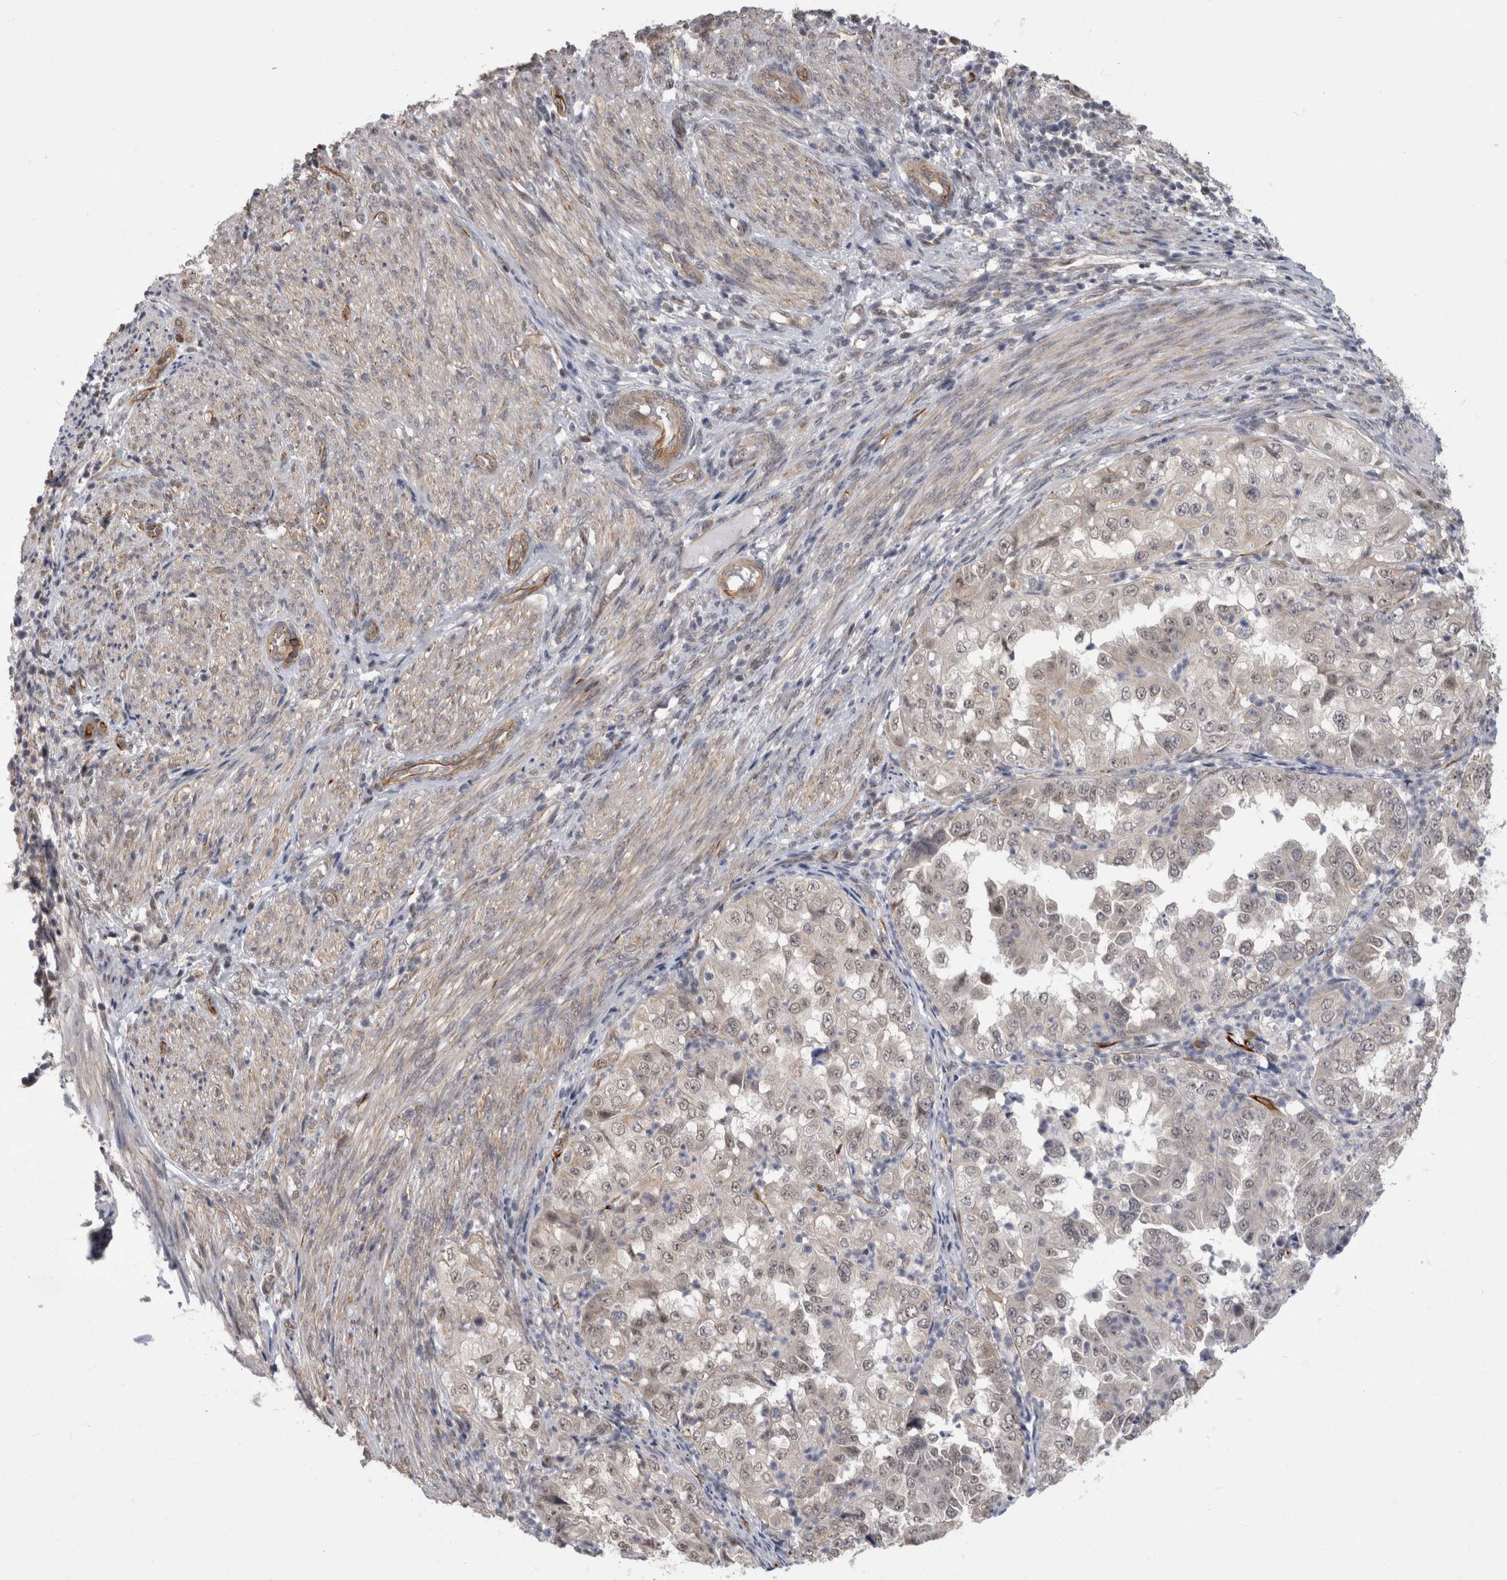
{"staining": {"intensity": "negative", "quantity": "none", "location": "none"}, "tissue": "endometrial cancer", "cell_type": "Tumor cells", "image_type": "cancer", "snomed": [{"axis": "morphology", "description": "Adenocarcinoma, NOS"}, {"axis": "topography", "description": "Endometrium"}], "caption": "IHC histopathology image of neoplastic tissue: endometrial adenocarcinoma stained with DAB demonstrates no significant protein expression in tumor cells.", "gene": "FAM83H", "patient": {"sex": "female", "age": 85}}